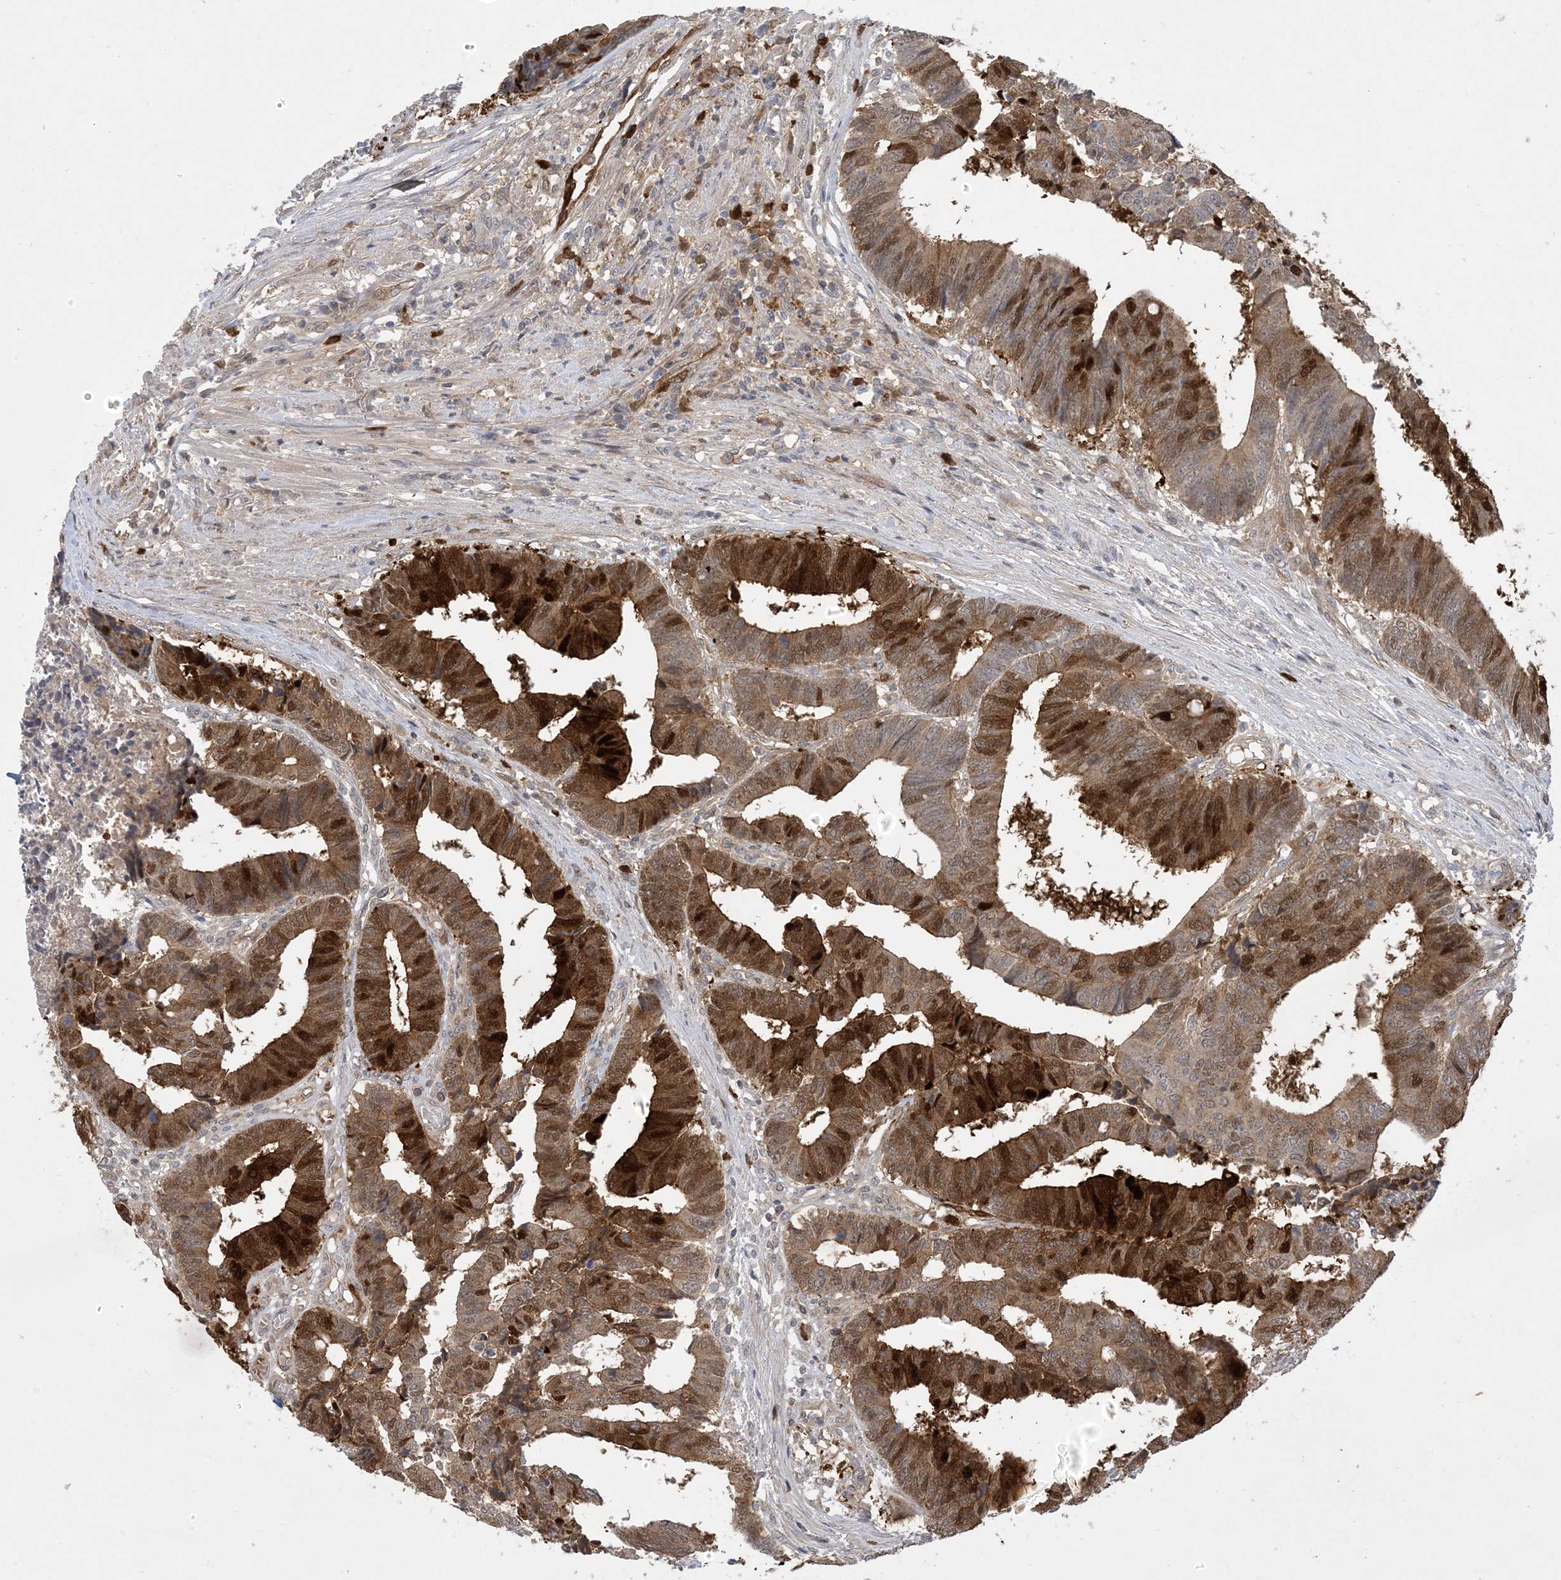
{"staining": {"intensity": "strong", "quantity": ">75%", "location": "cytoplasmic/membranous,nuclear"}, "tissue": "colorectal cancer", "cell_type": "Tumor cells", "image_type": "cancer", "snomed": [{"axis": "morphology", "description": "Adenocarcinoma, NOS"}, {"axis": "topography", "description": "Rectum"}], "caption": "Colorectal cancer stained with DAB (3,3'-diaminobenzidine) immunohistochemistry (IHC) shows high levels of strong cytoplasmic/membranous and nuclear positivity in approximately >75% of tumor cells. Using DAB (3,3'-diaminobenzidine) (brown) and hematoxylin (blue) stains, captured at high magnification using brightfield microscopy.", "gene": "HMGCS1", "patient": {"sex": "male", "age": 84}}